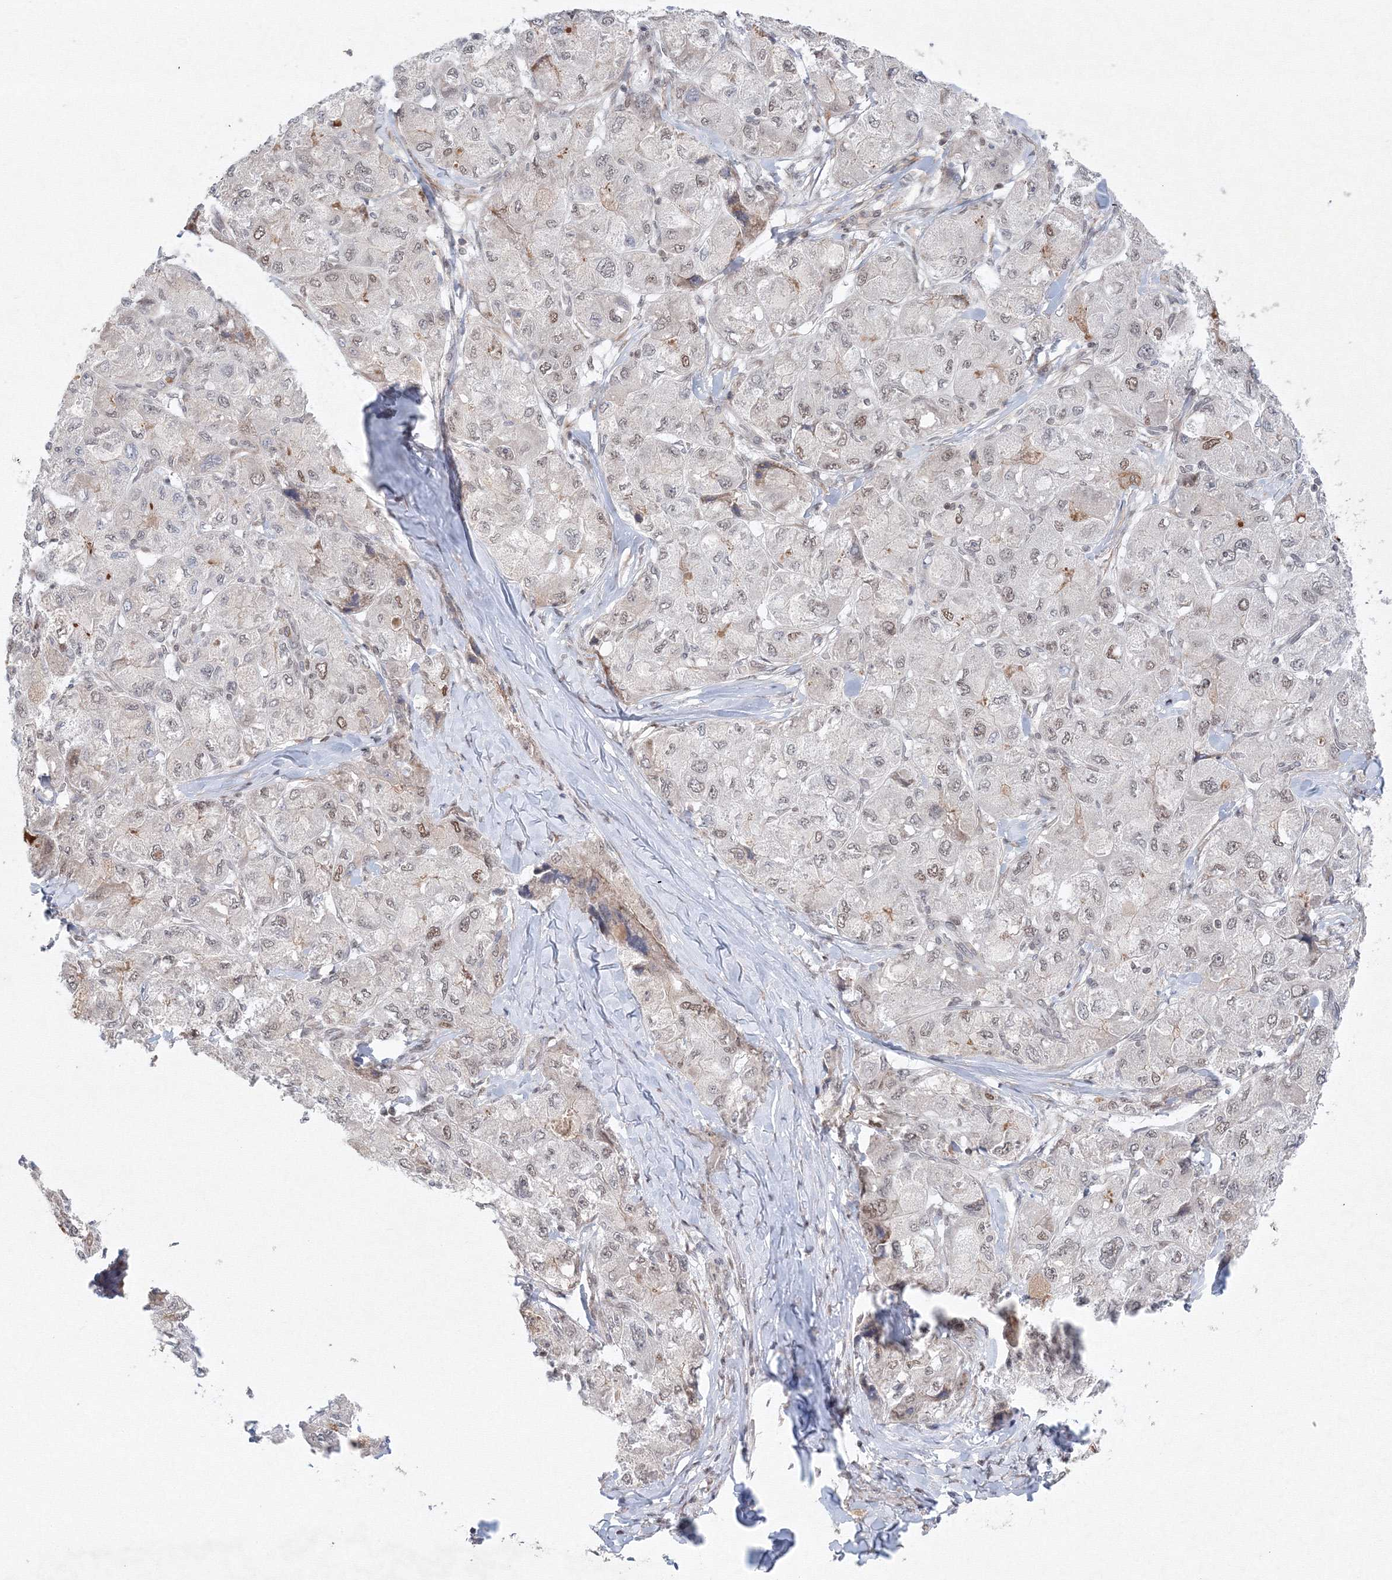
{"staining": {"intensity": "negative", "quantity": "none", "location": "none"}, "tissue": "liver cancer", "cell_type": "Tumor cells", "image_type": "cancer", "snomed": [{"axis": "morphology", "description": "Carcinoma, Hepatocellular, NOS"}, {"axis": "topography", "description": "Liver"}], "caption": "Human hepatocellular carcinoma (liver) stained for a protein using IHC shows no staining in tumor cells.", "gene": "KIF4A", "patient": {"sex": "male", "age": 80}}